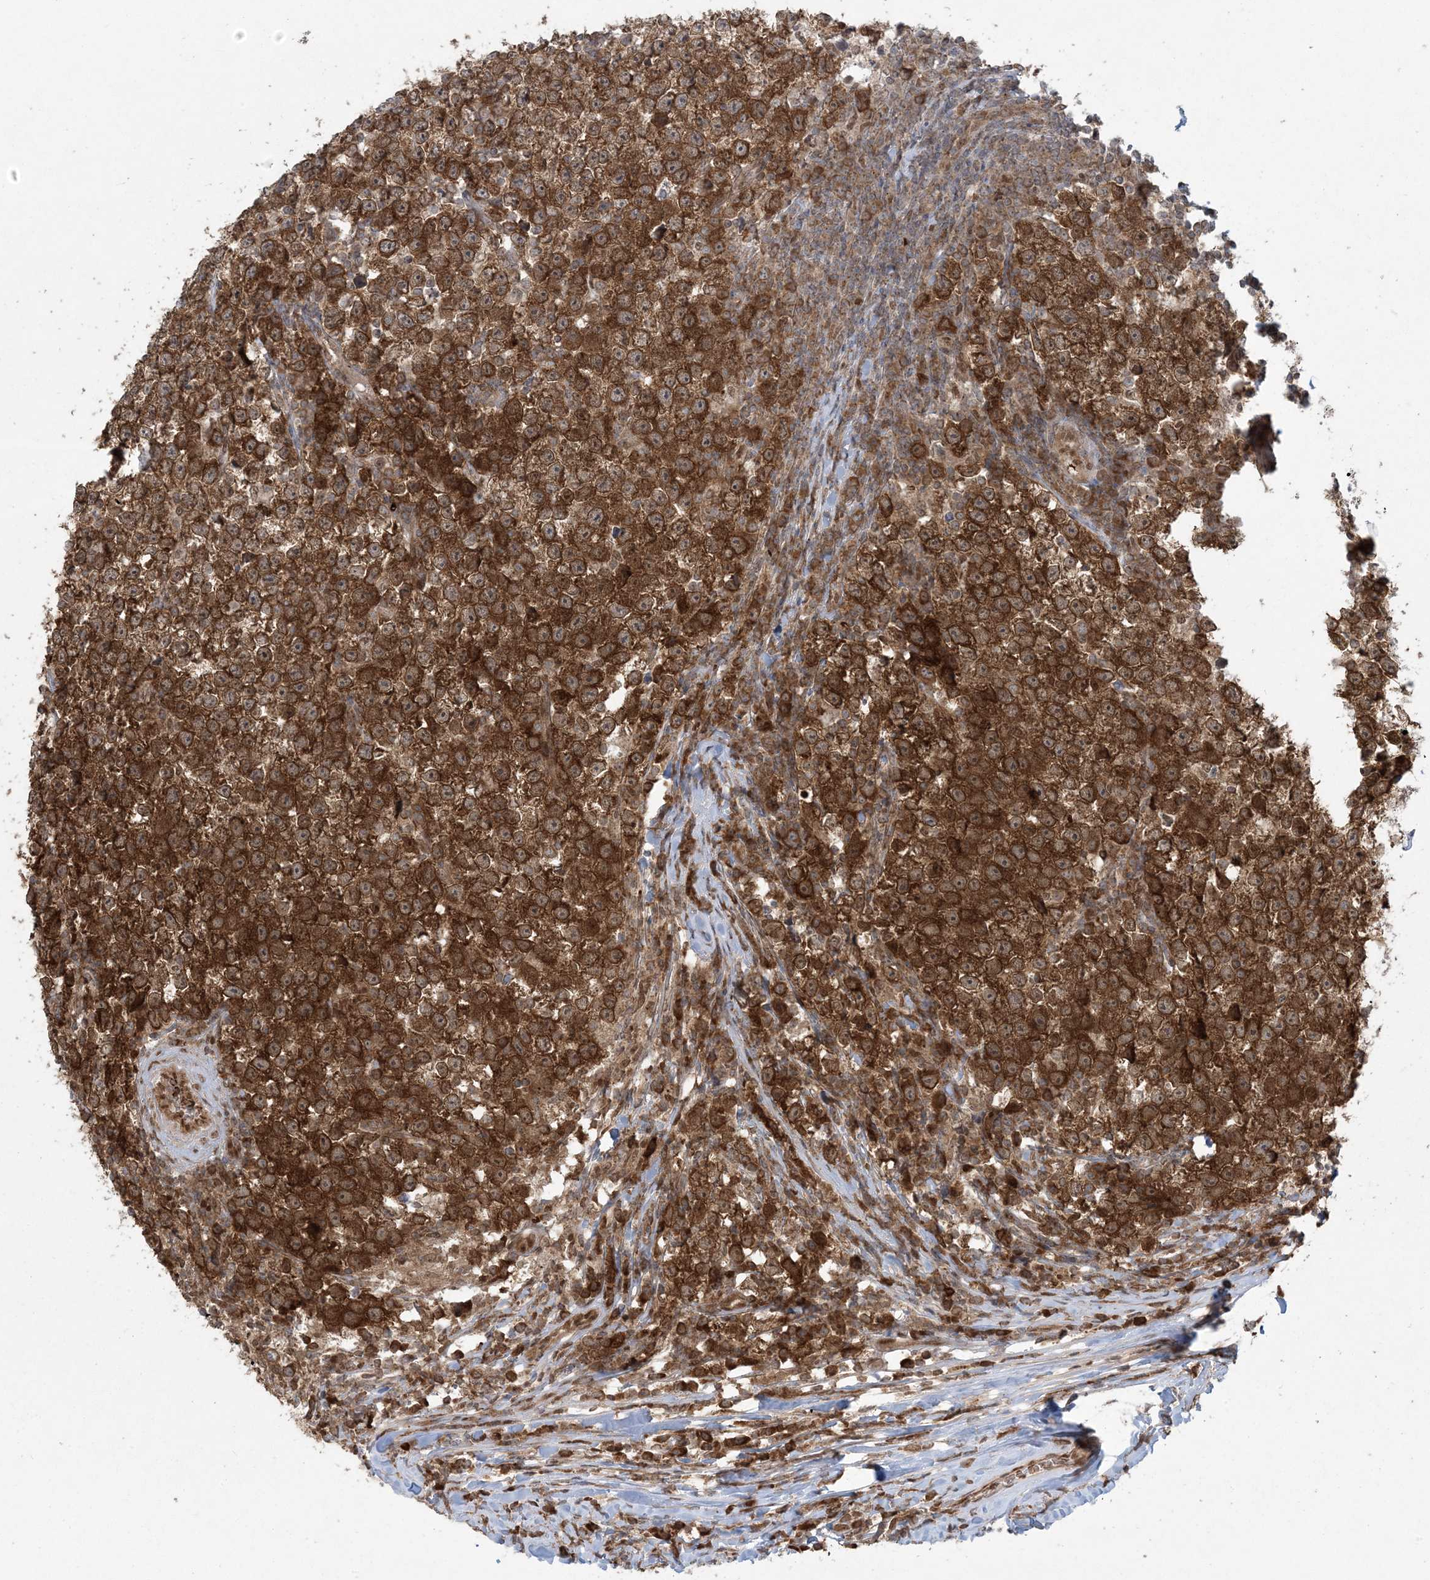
{"staining": {"intensity": "strong", "quantity": ">75%", "location": "cytoplasmic/membranous"}, "tissue": "testis cancer", "cell_type": "Tumor cells", "image_type": "cancer", "snomed": [{"axis": "morphology", "description": "Normal tissue, NOS"}, {"axis": "morphology", "description": "Seminoma, NOS"}, {"axis": "topography", "description": "Testis"}], "caption": "A high-resolution photomicrograph shows IHC staining of testis cancer, which demonstrates strong cytoplasmic/membranous staining in approximately >75% of tumor cells.", "gene": "ABCF3", "patient": {"sex": "male", "age": 43}}